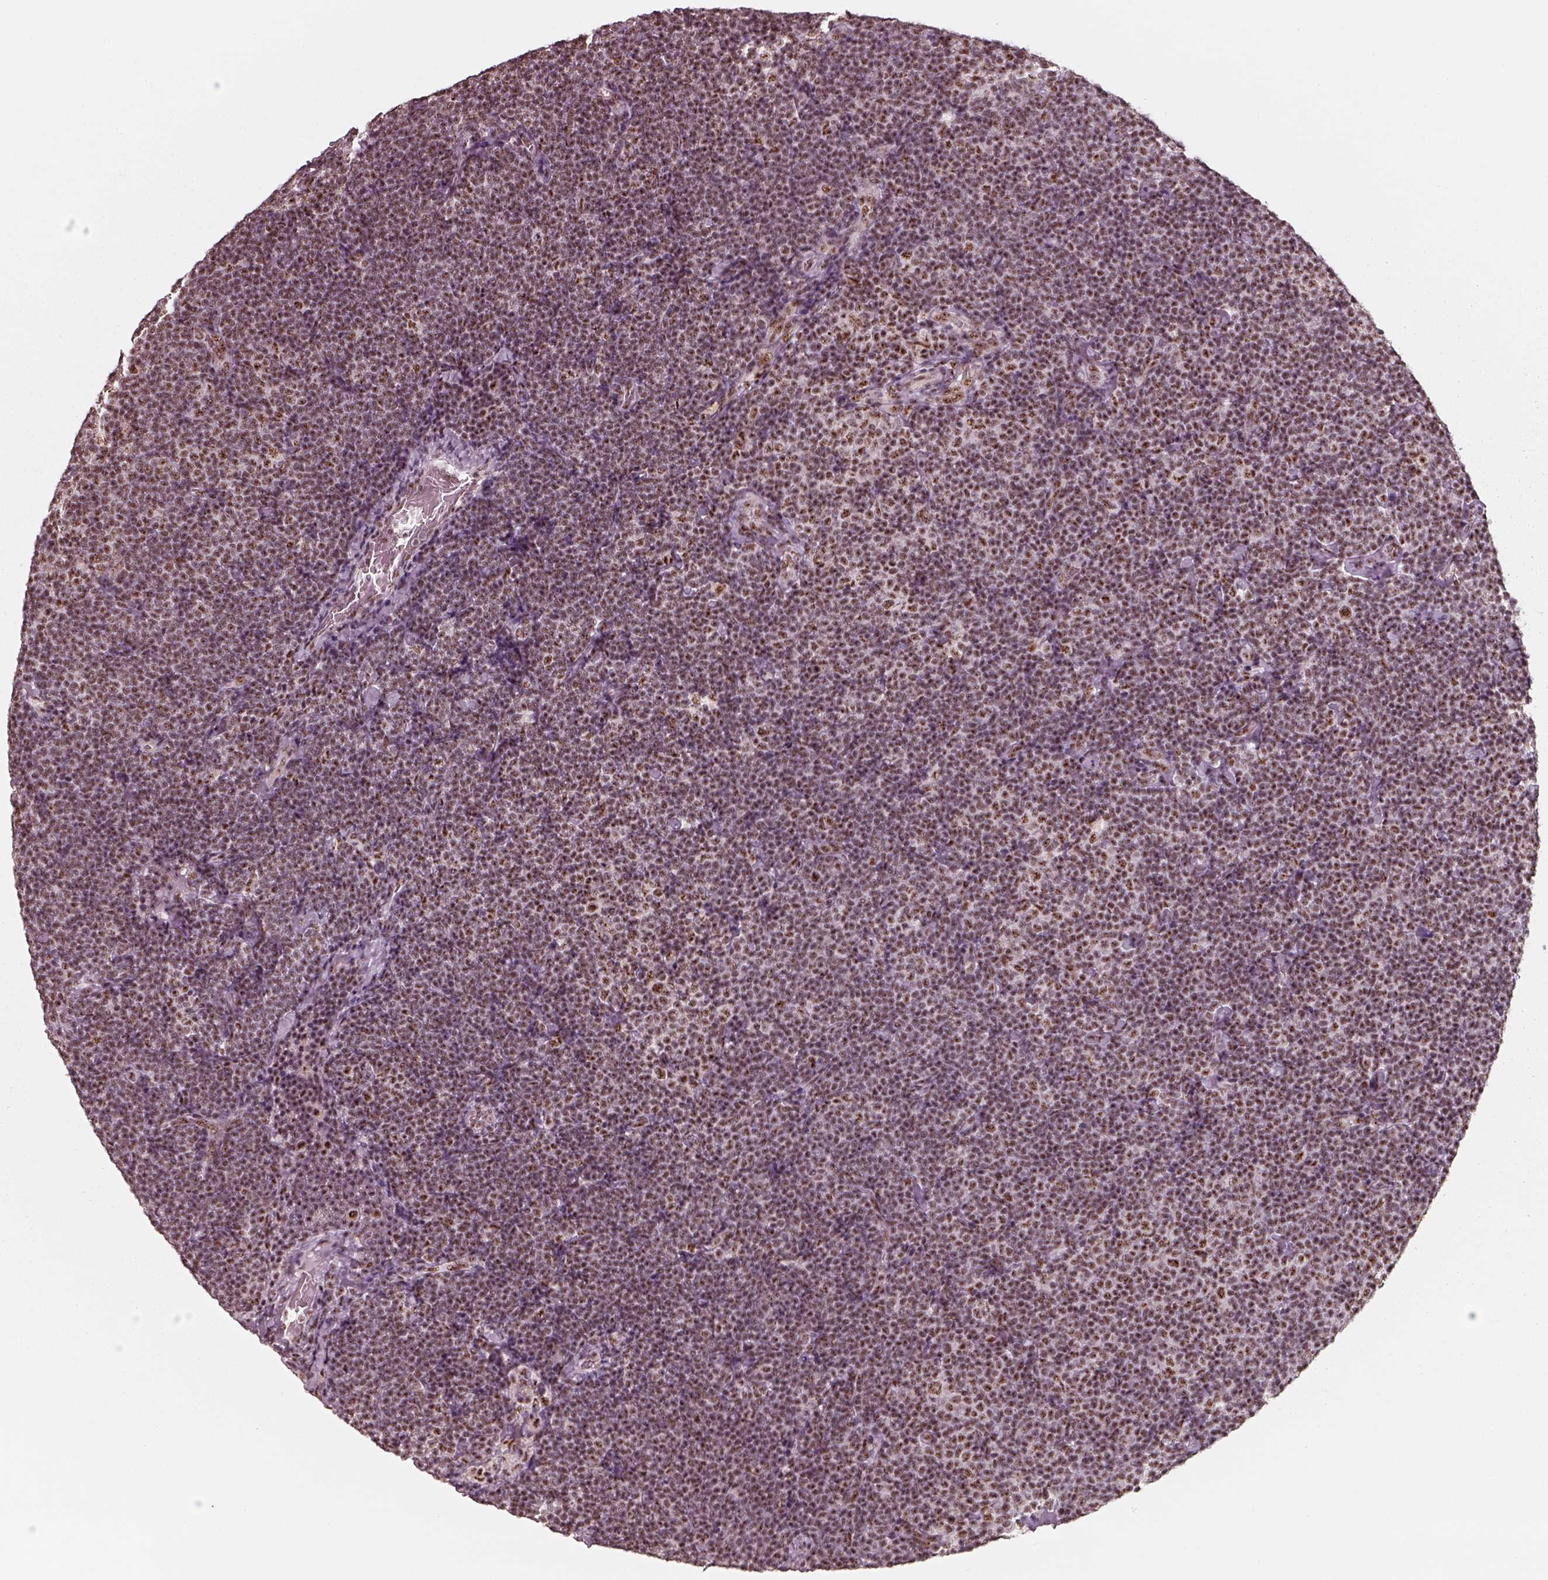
{"staining": {"intensity": "moderate", "quantity": ">75%", "location": "nuclear"}, "tissue": "lymphoma", "cell_type": "Tumor cells", "image_type": "cancer", "snomed": [{"axis": "morphology", "description": "Malignant lymphoma, non-Hodgkin's type, Low grade"}, {"axis": "topography", "description": "Lymph node"}], "caption": "Lymphoma tissue reveals moderate nuclear expression in approximately >75% of tumor cells", "gene": "ATXN7L3", "patient": {"sex": "male", "age": 81}}